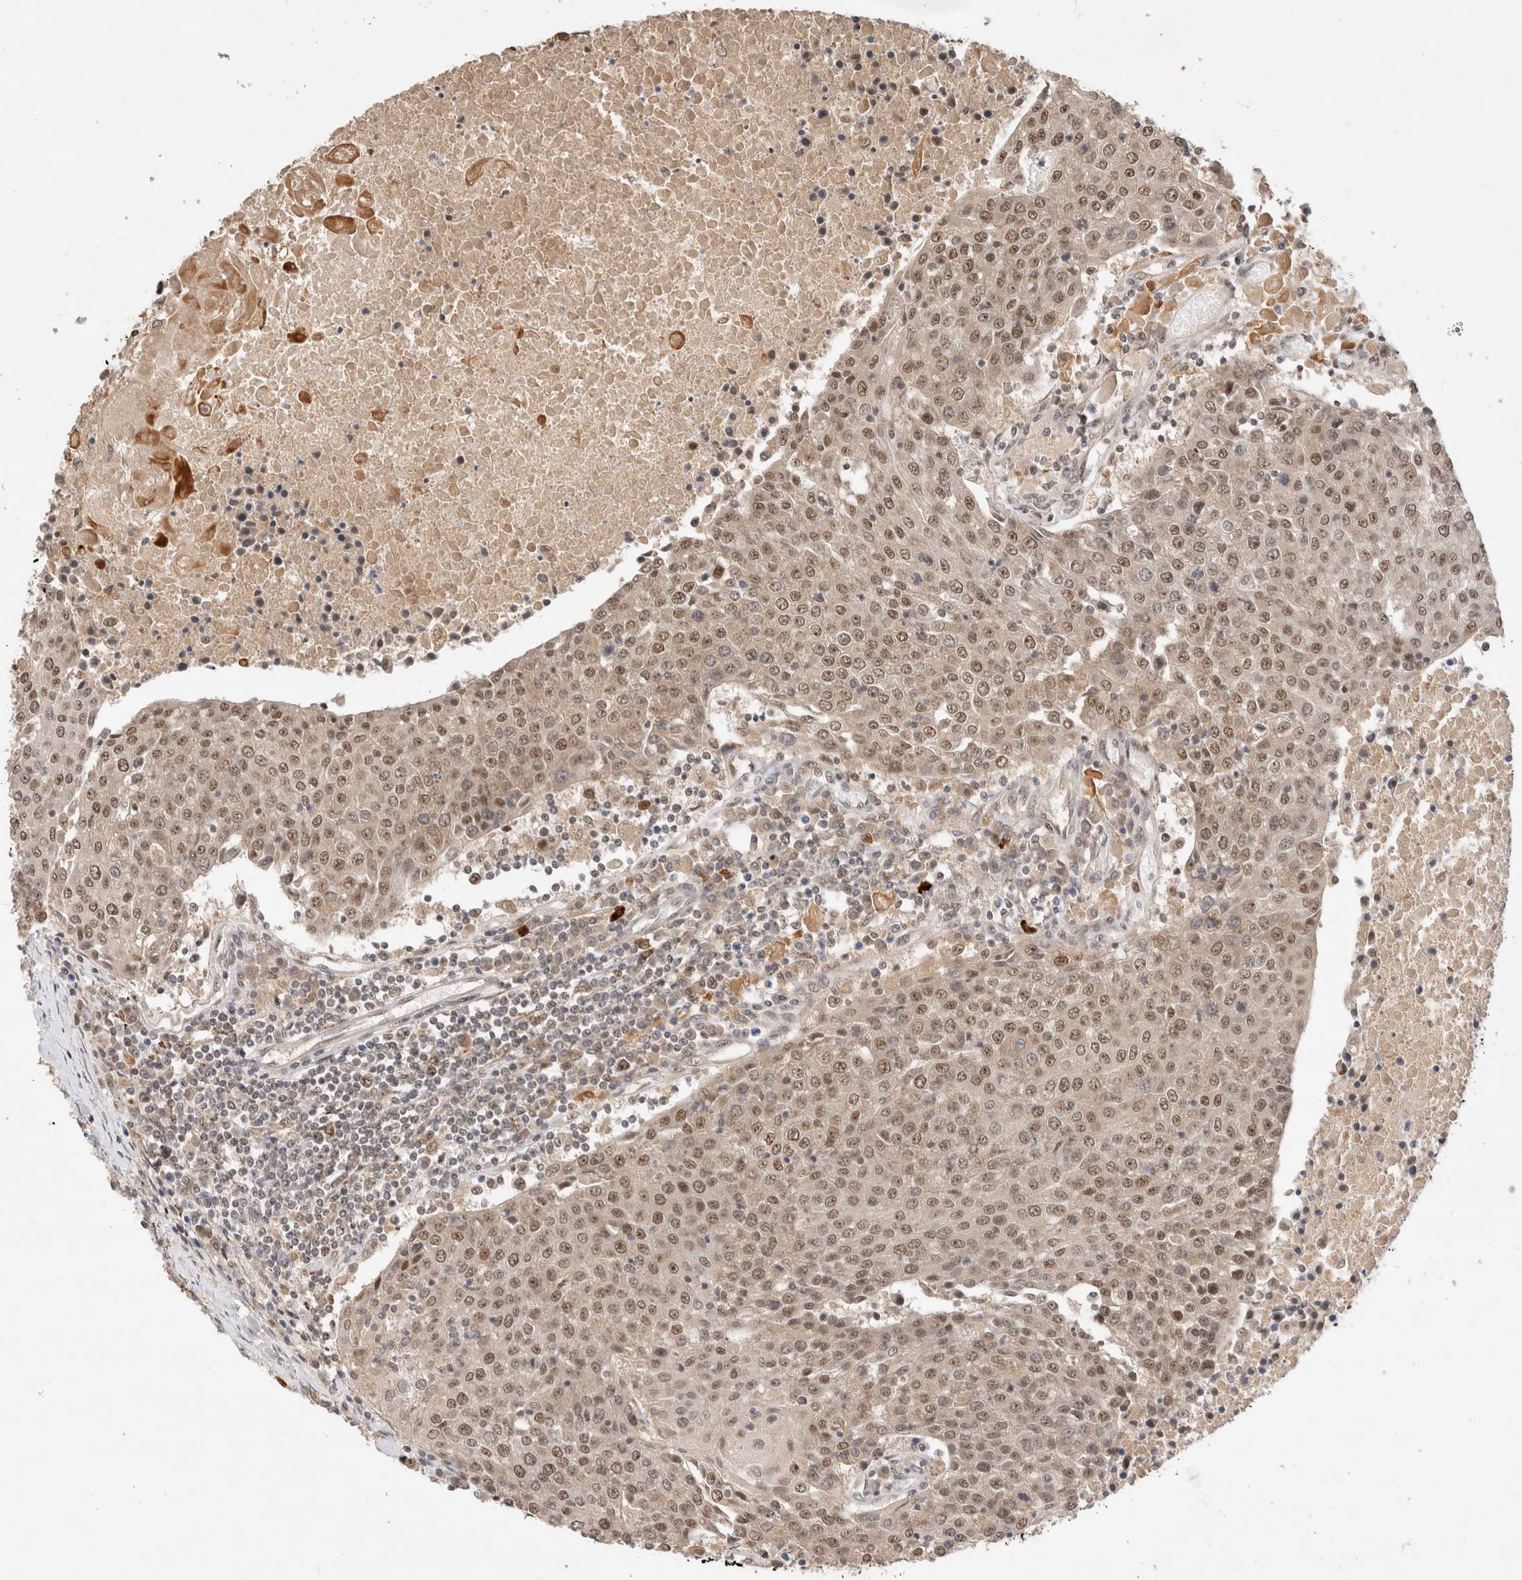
{"staining": {"intensity": "moderate", "quantity": ">75%", "location": "cytoplasmic/membranous,nuclear"}, "tissue": "urothelial cancer", "cell_type": "Tumor cells", "image_type": "cancer", "snomed": [{"axis": "morphology", "description": "Urothelial carcinoma, High grade"}, {"axis": "topography", "description": "Urinary bladder"}], "caption": "The micrograph shows a brown stain indicating the presence of a protein in the cytoplasmic/membranous and nuclear of tumor cells in urothelial cancer.", "gene": "MPHOSPH6", "patient": {"sex": "female", "age": 85}}